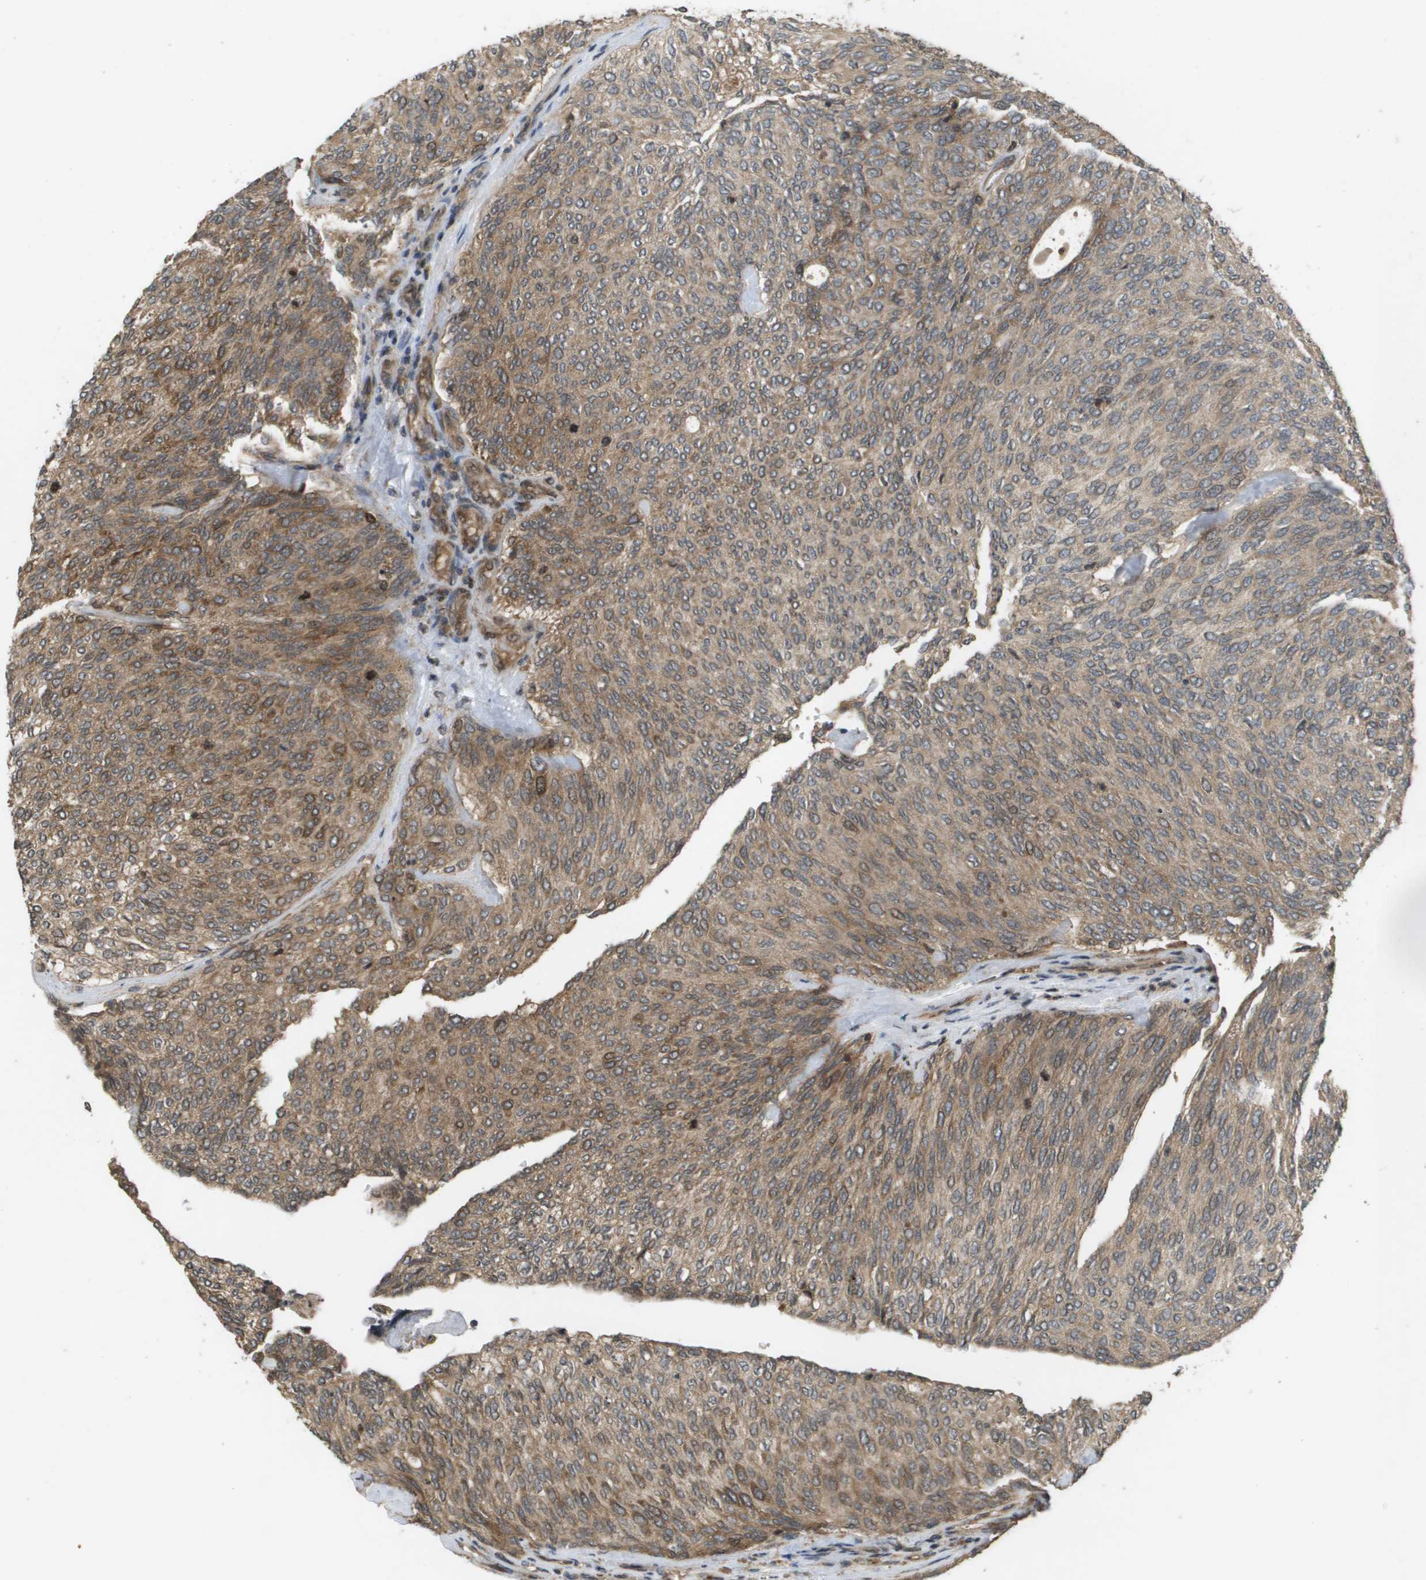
{"staining": {"intensity": "moderate", "quantity": ">75%", "location": "cytoplasmic/membranous"}, "tissue": "urothelial cancer", "cell_type": "Tumor cells", "image_type": "cancer", "snomed": [{"axis": "morphology", "description": "Urothelial carcinoma, Low grade"}, {"axis": "topography", "description": "Urinary bladder"}], "caption": "The photomicrograph displays staining of urothelial cancer, revealing moderate cytoplasmic/membranous protein staining (brown color) within tumor cells.", "gene": "KIF11", "patient": {"sex": "female", "age": 79}}